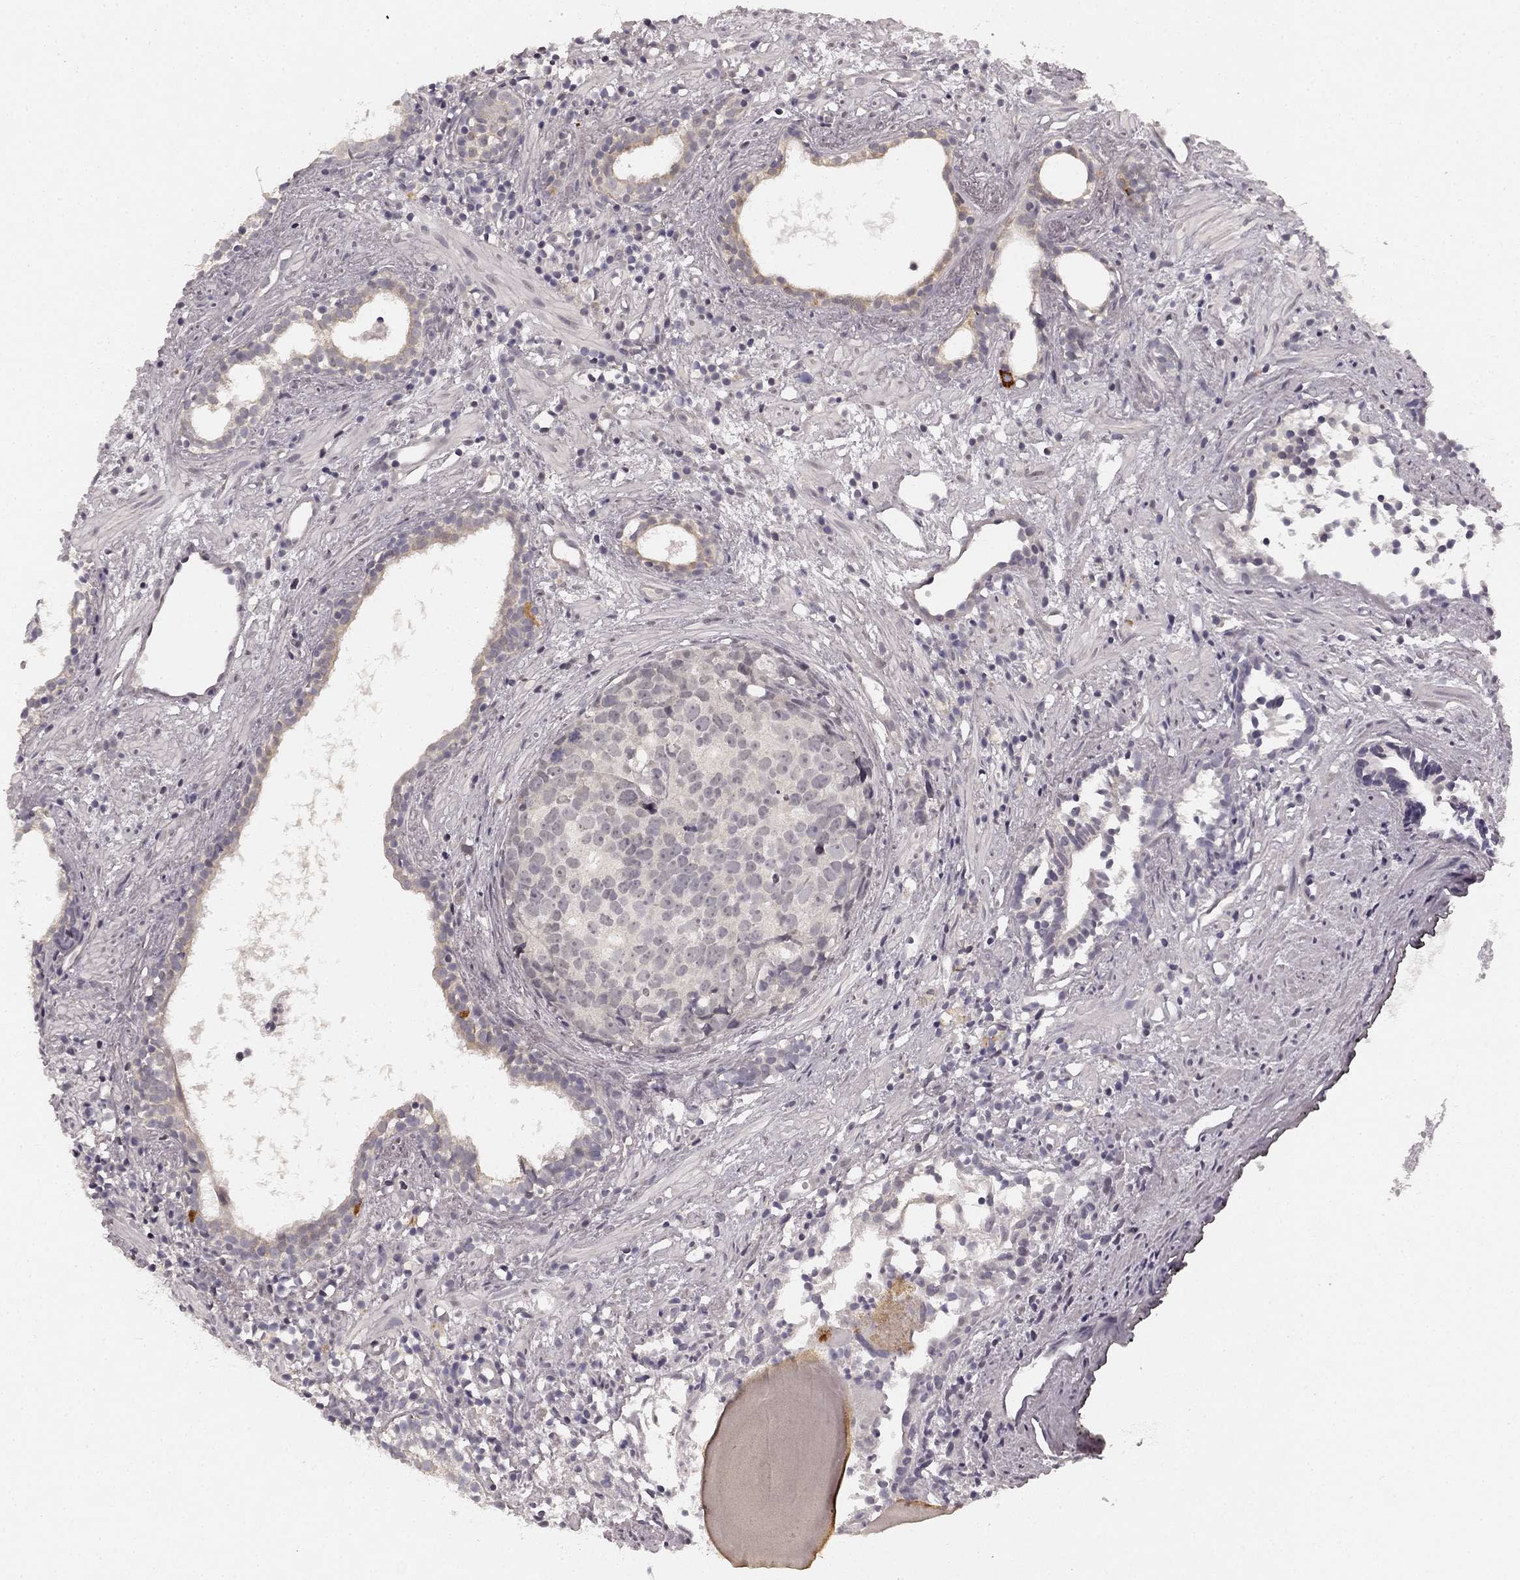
{"staining": {"intensity": "negative", "quantity": "none", "location": "none"}, "tissue": "prostate cancer", "cell_type": "Tumor cells", "image_type": "cancer", "snomed": [{"axis": "morphology", "description": "Adenocarcinoma, High grade"}, {"axis": "topography", "description": "Prostate"}], "caption": "Prostate cancer (high-grade adenocarcinoma) stained for a protein using immunohistochemistry (IHC) demonstrates no staining tumor cells.", "gene": "HCN4", "patient": {"sex": "male", "age": 83}}